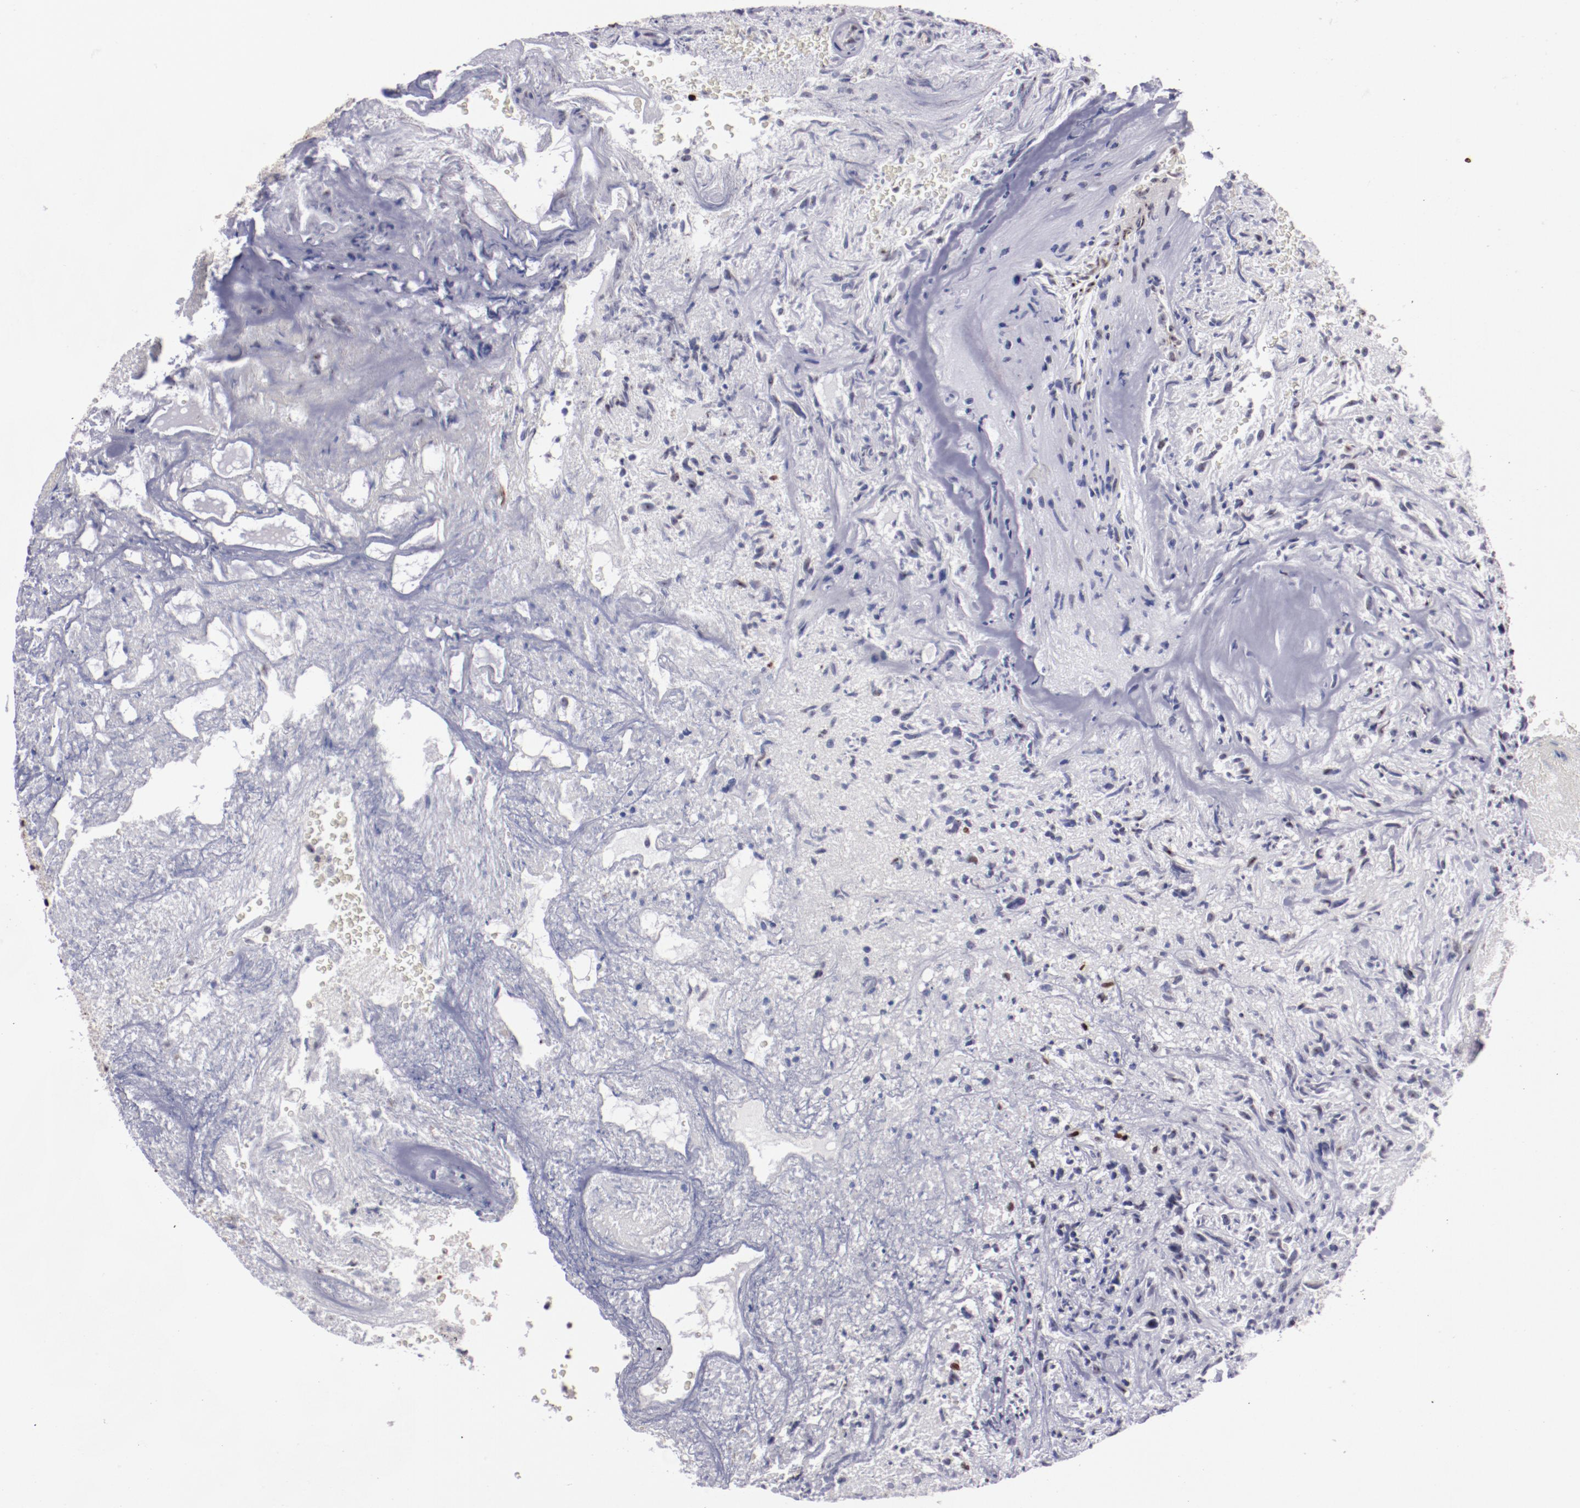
{"staining": {"intensity": "negative", "quantity": "none", "location": "none"}, "tissue": "glioma", "cell_type": "Tumor cells", "image_type": "cancer", "snomed": [{"axis": "morphology", "description": "Normal tissue, NOS"}, {"axis": "morphology", "description": "Glioma, malignant, High grade"}, {"axis": "topography", "description": "Cerebral cortex"}], "caption": "Immunohistochemistry photomicrograph of human glioma stained for a protein (brown), which demonstrates no positivity in tumor cells.", "gene": "DDX24", "patient": {"sex": "male", "age": 75}}